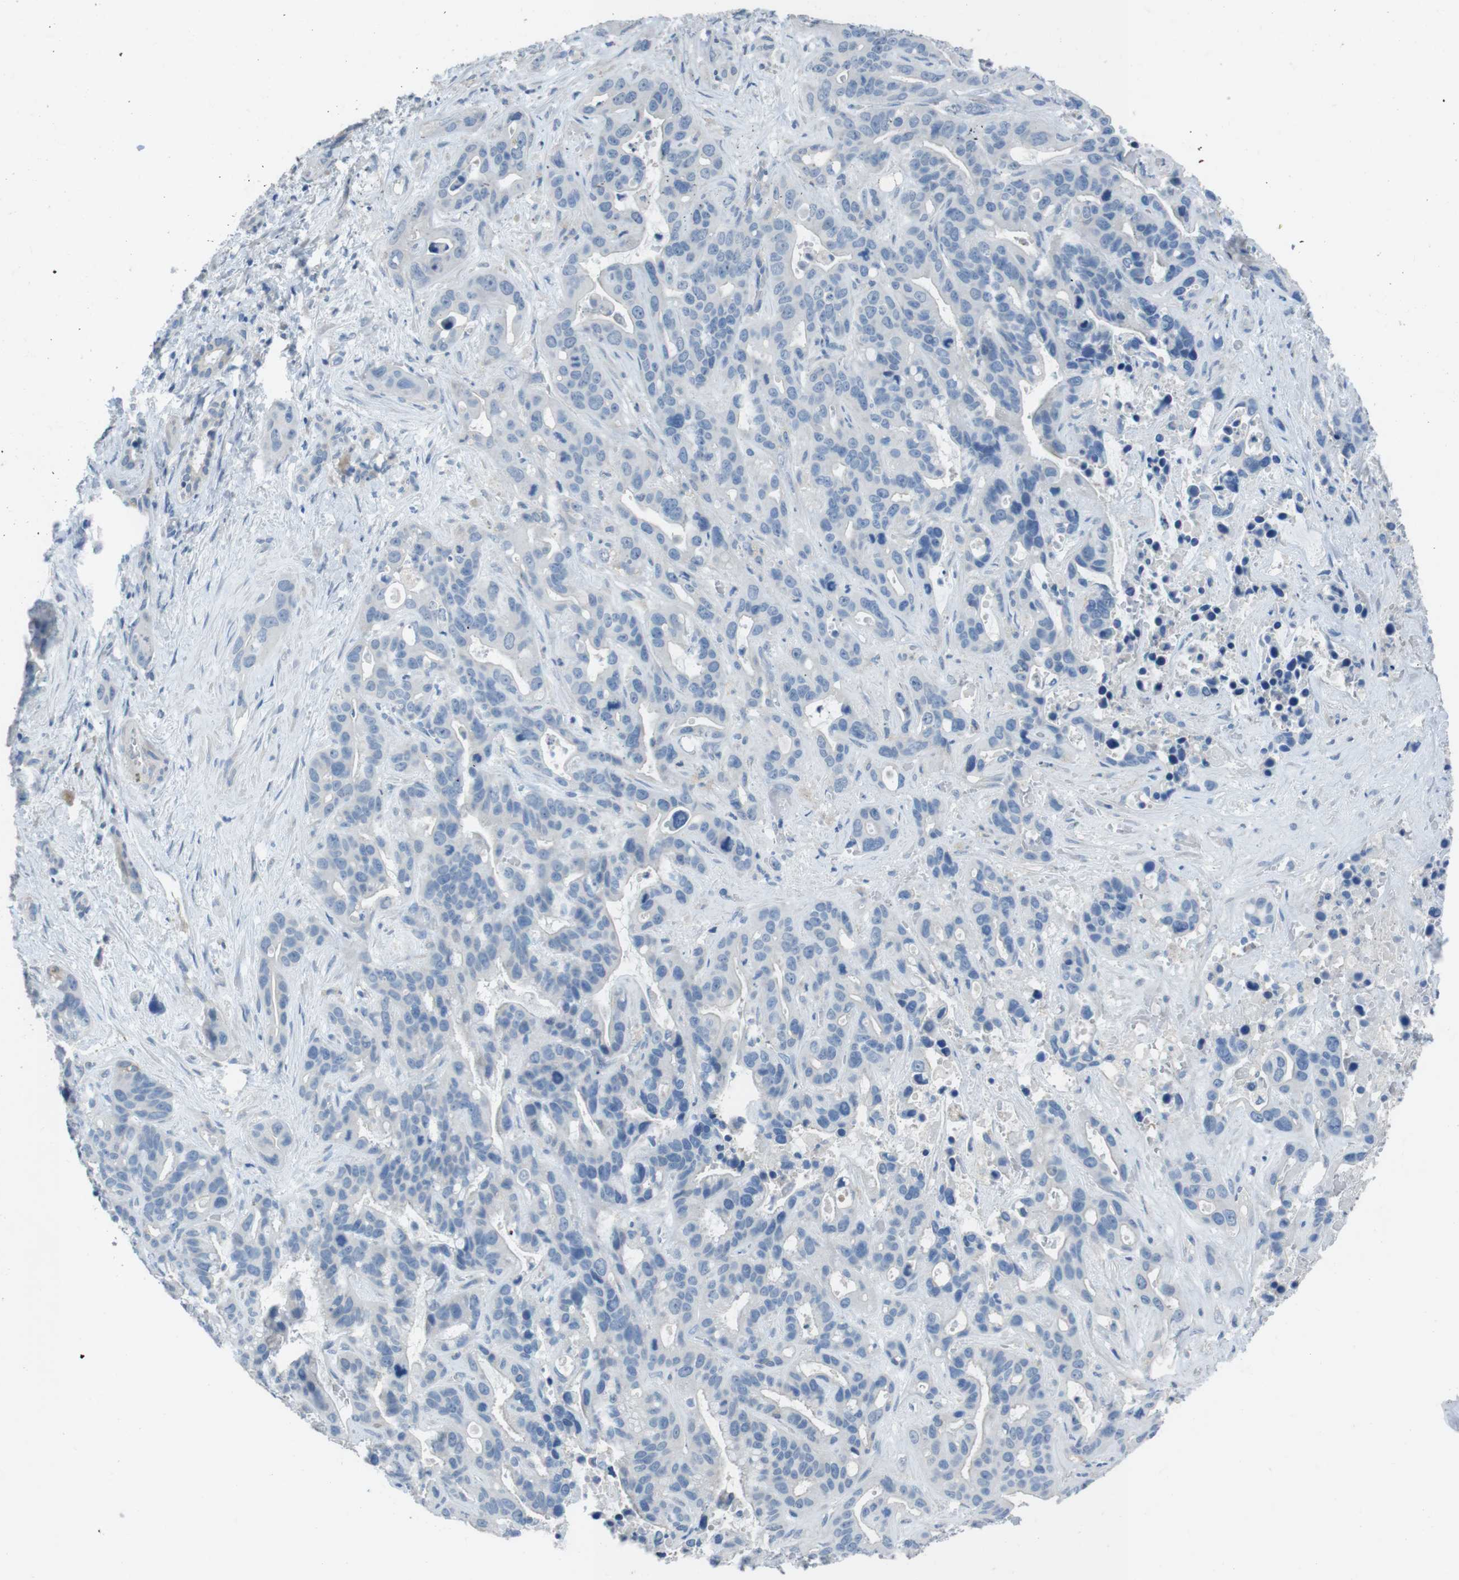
{"staining": {"intensity": "negative", "quantity": "none", "location": "none"}, "tissue": "liver cancer", "cell_type": "Tumor cells", "image_type": "cancer", "snomed": [{"axis": "morphology", "description": "Cholangiocarcinoma"}, {"axis": "topography", "description": "Liver"}], "caption": "Tumor cells show no significant protein expression in cholangiocarcinoma (liver).", "gene": "CYP2C8", "patient": {"sex": "female", "age": 65}}